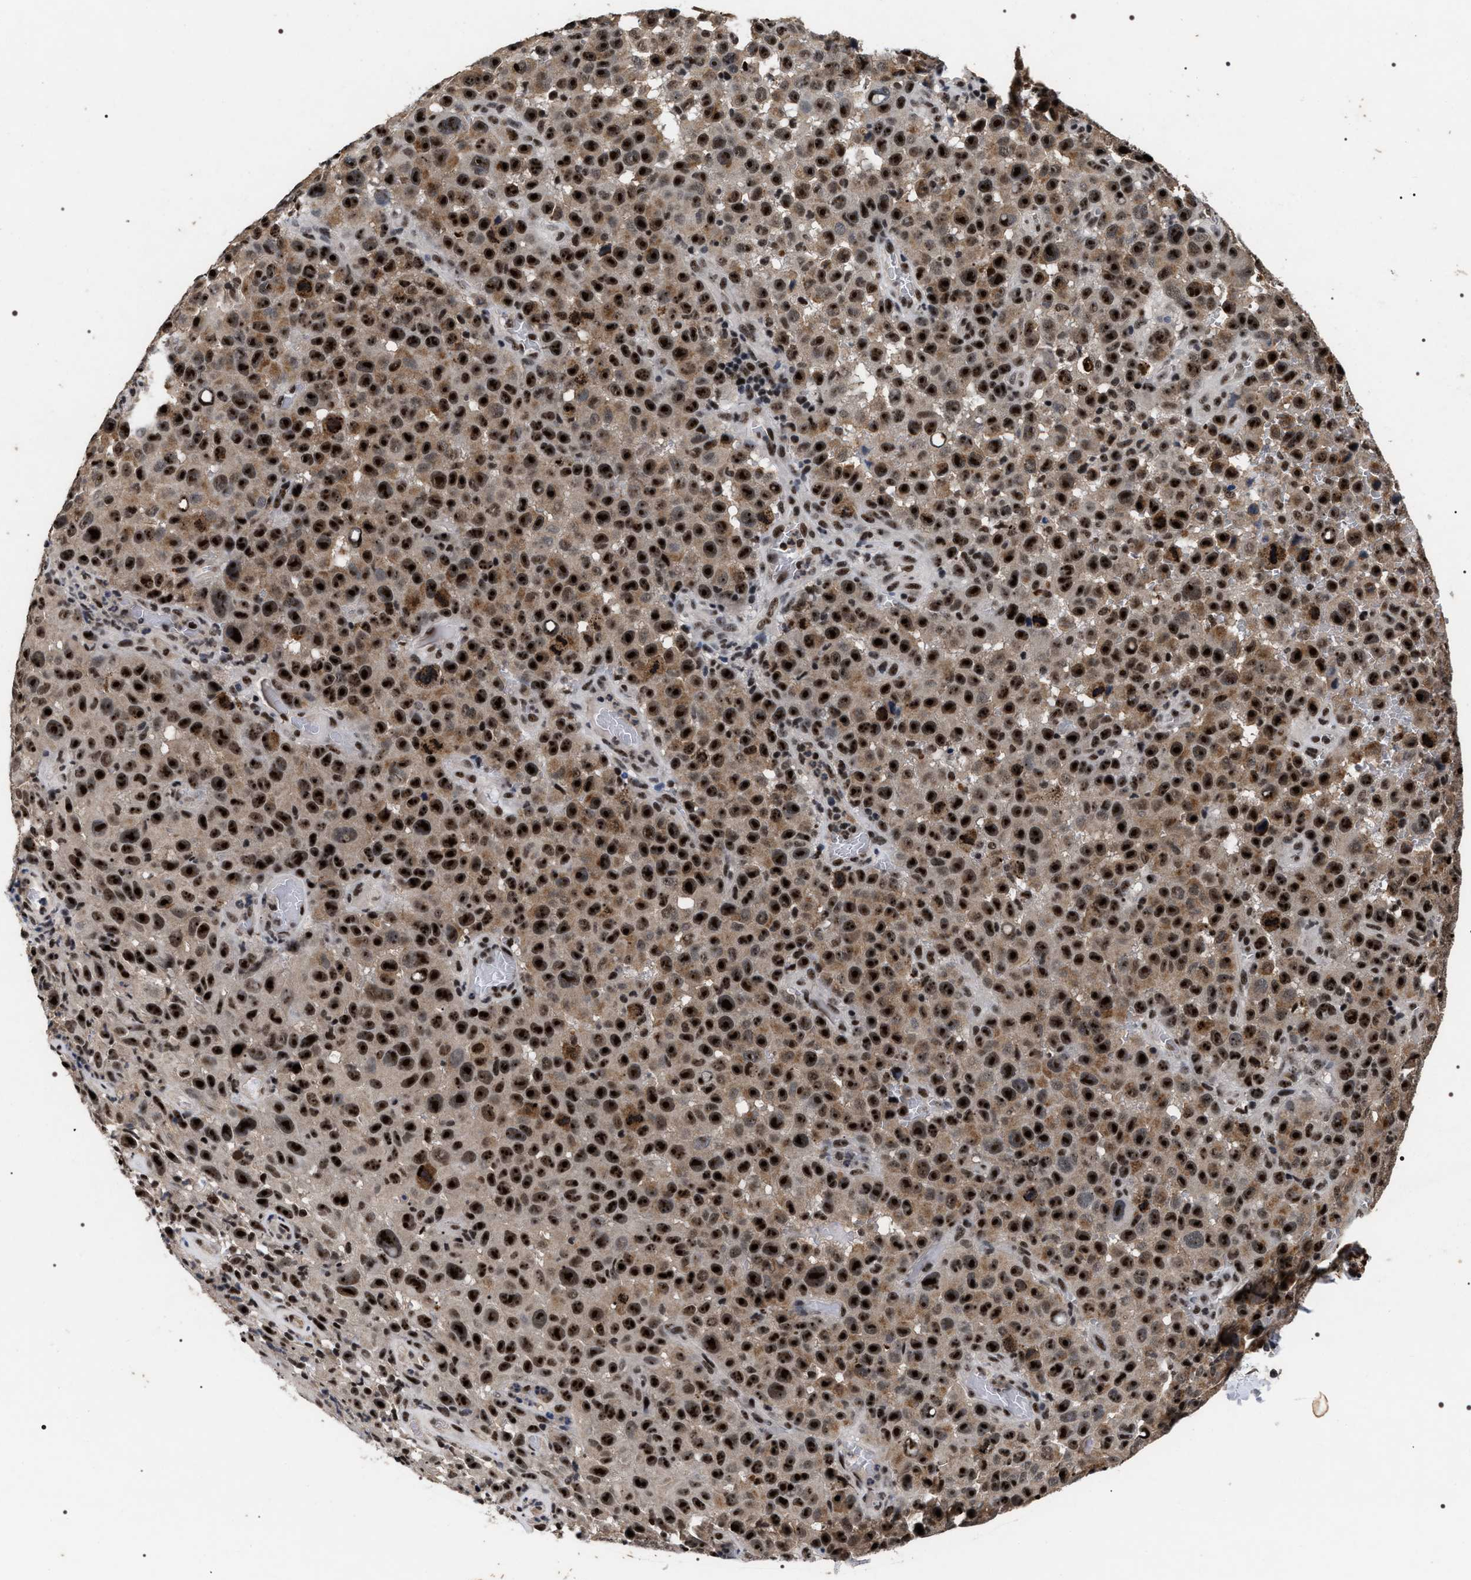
{"staining": {"intensity": "strong", "quantity": ">75%", "location": "nuclear"}, "tissue": "melanoma", "cell_type": "Tumor cells", "image_type": "cancer", "snomed": [{"axis": "morphology", "description": "Malignant melanoma, NOS"}, {"axis": "topography", "description": "Skin"}], "caption": "A high-resolution histopathology image shows IHC staining of malignant melanoma, which displays strong nuclear staining in approximately >75% of tumor cells.", "gene": "RRP1B", "patient": {"sex": "female", "age": 82}}